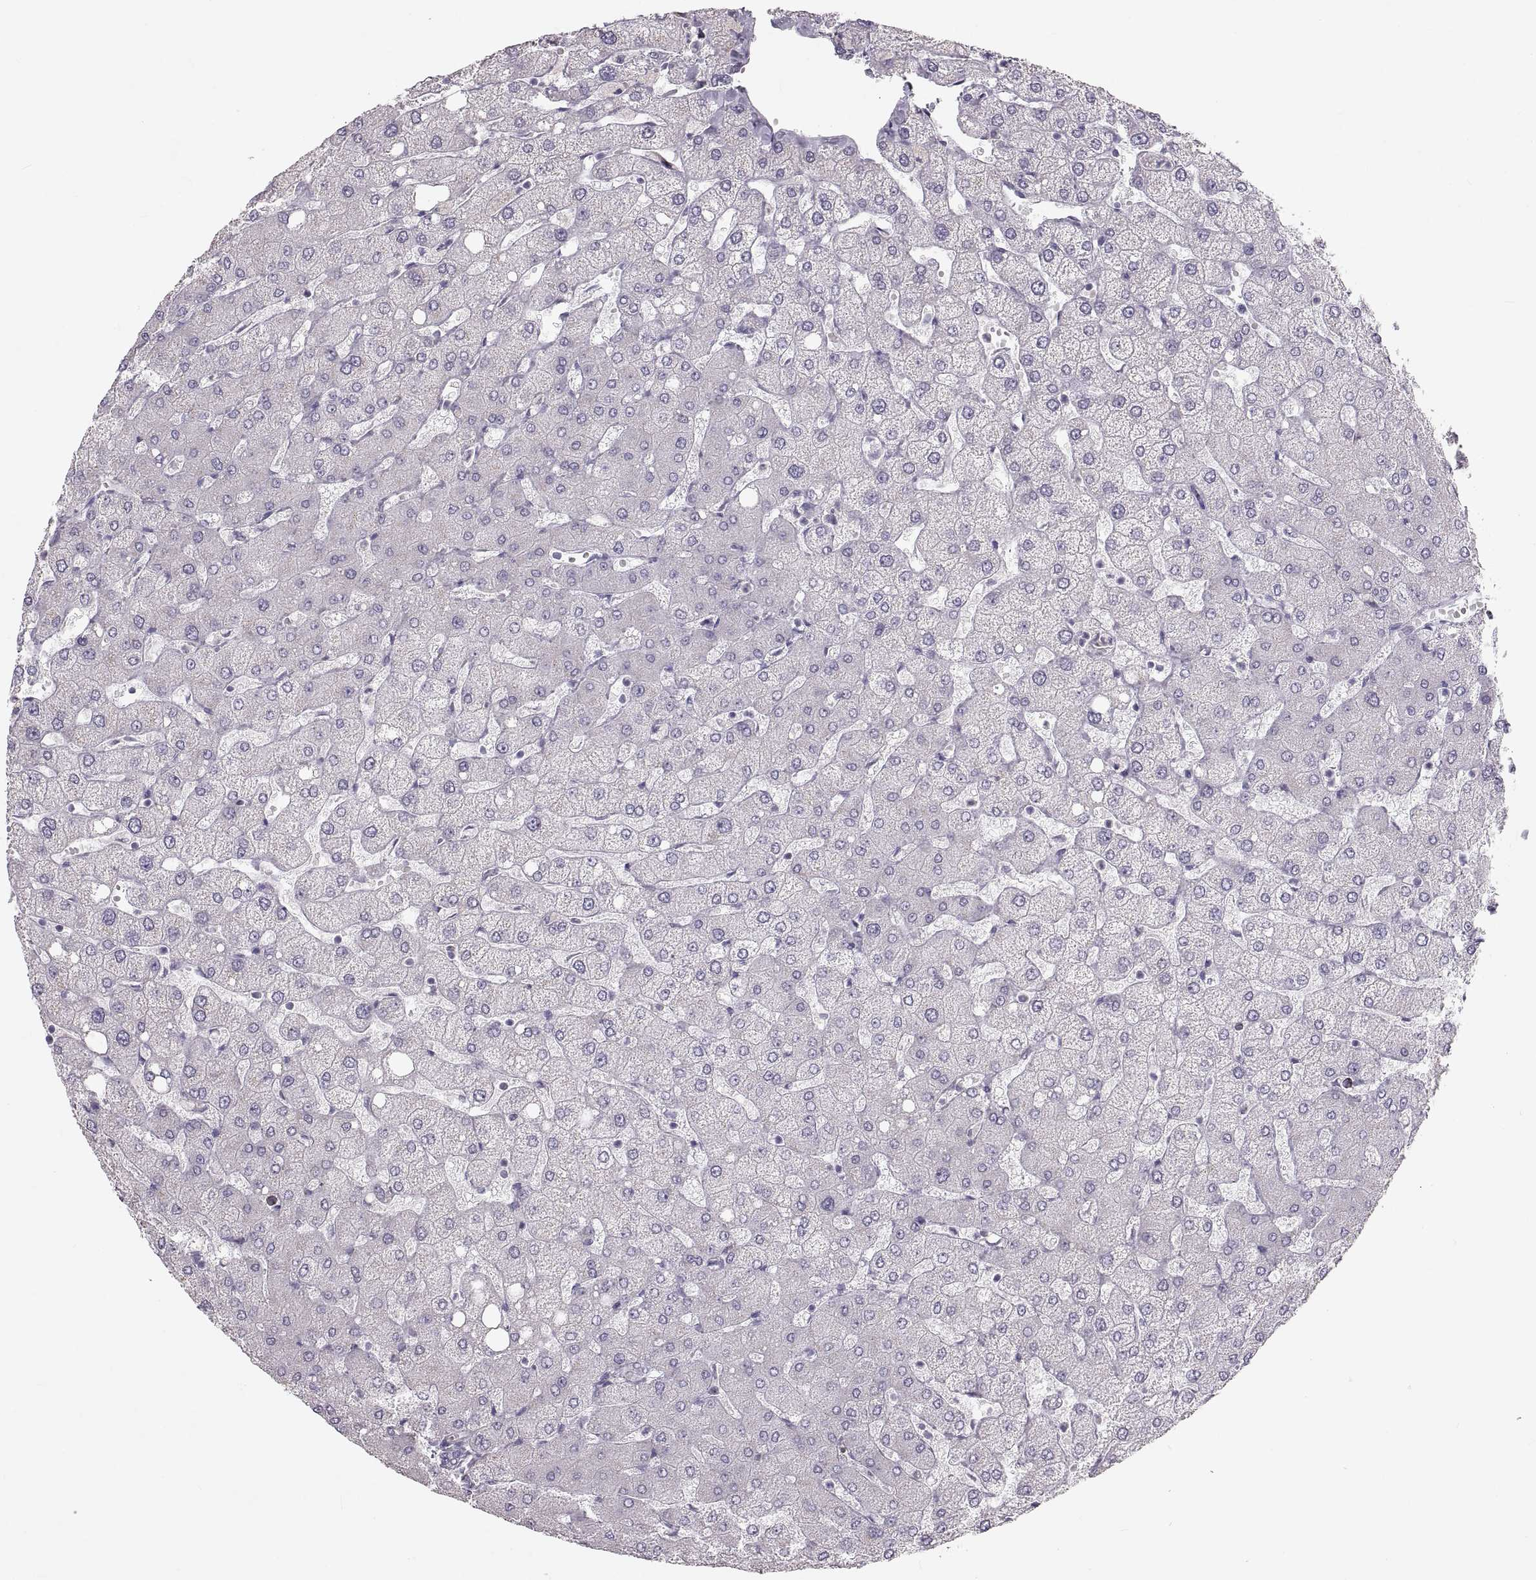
{"staining": {"intensity": "negative", "quantity": "none", "location": "none"}, "tissue": "liver", "cell_type": "Cholangiocytes", "image_type": "normal", "snomed": [{"axis": "morphology", "description": "Normal tissue, NOS"}, {"axis": "topography", "description": "Liver"}], "caption": "The photomicrograph demonstrates no staining of cholangiocytes in normal liver. (DAB (3,3'-diaminobenzidine) immunohistochemistry visualized using brightfield microscopy, high magnification).", "gene": "RUNDC3A", "patient": {"sex": "female", "age": 54}}